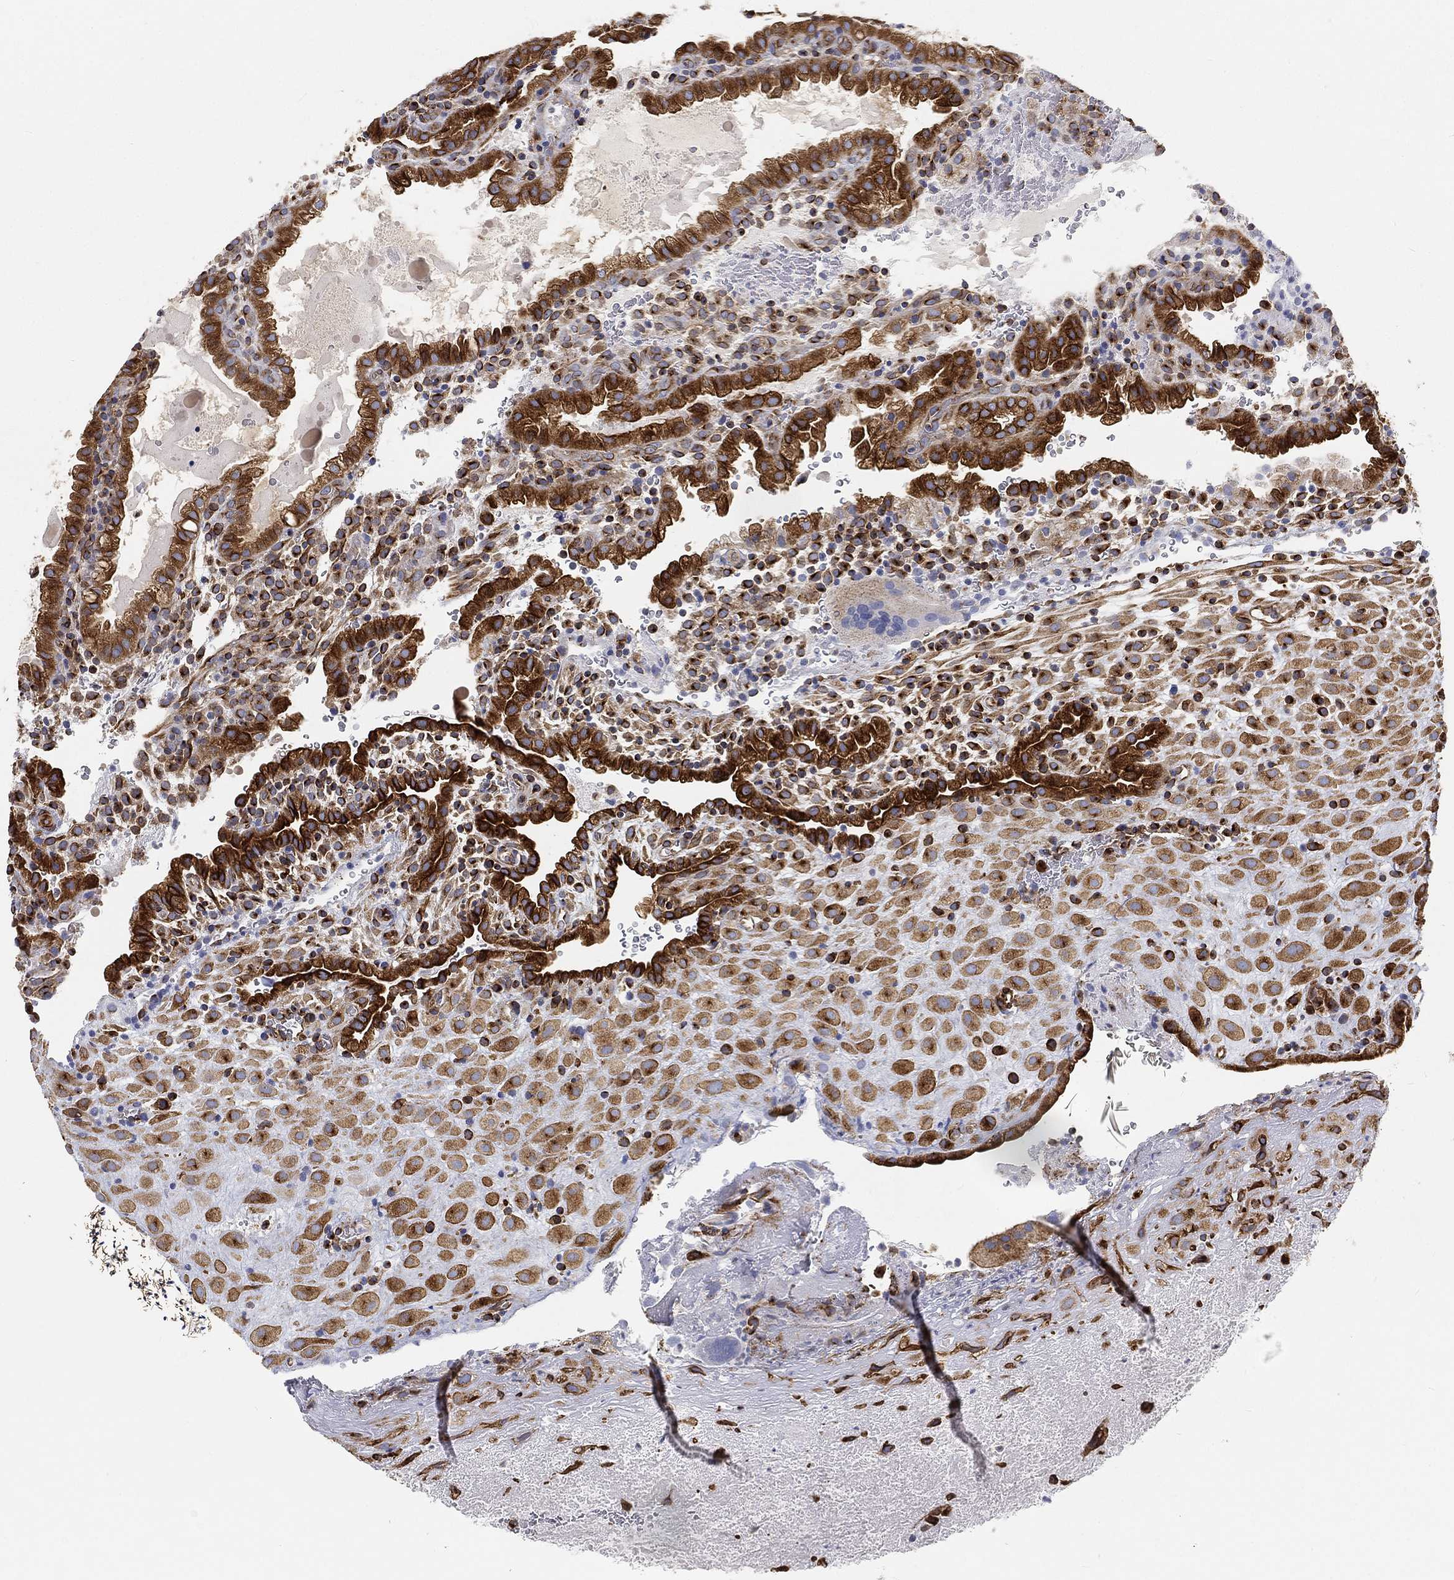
{"staining": {"intensity": "moderate", "quantity": ">75%", "location": "cytoplasmic/membranous"}, "tissue": "placenta", "cell_type": "Decidual cells", "image_type": "normal", "snomed": [{"axis": "morphology", "description": "Normal tissue, NOS"}, {"axis": "topography", "description": "Placenta"}], "caption": "IHC of benign human placenta shows medium levels of moderate cytoplasmic/membranous staining in about >75% of decidual cells.", "gene": "TMEM25", "patient": {"sex": "female", "age": 19}}